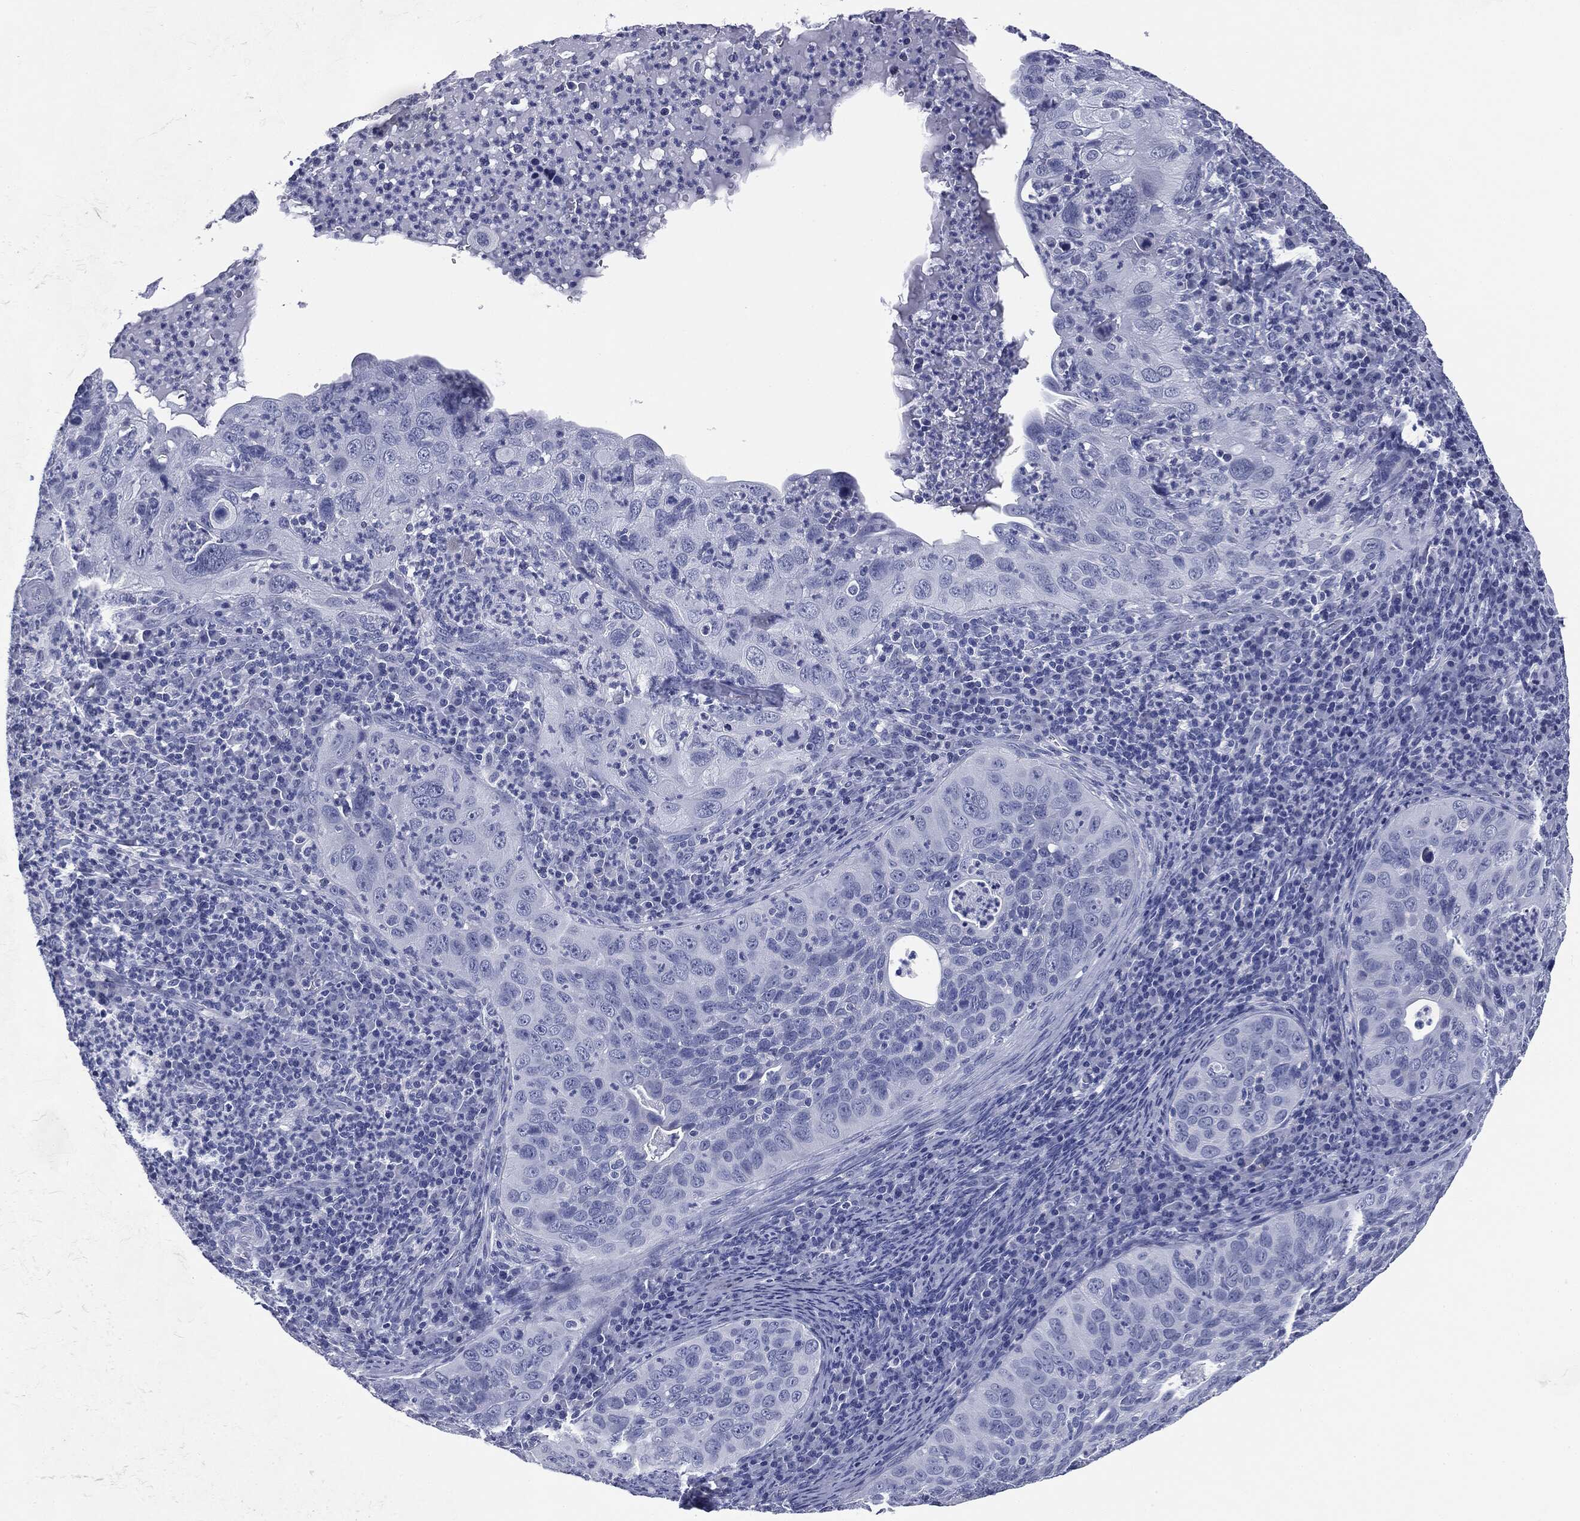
{"staining": {"intensity": "negative", "quantity": "none", "location": "none"}, "tissue": "cervical cancer", "cell_type": "Tumor cells", "image_type": "cancer", "snomed": [{"axis": "morphology", "description": "Squamous cell carcinoma, NOS"}, {"axis": "topography", "description": "Cervix"}], "caption": "A high-resolution histopathology image shows immunohistochemistry (IHC) staining of cervical cancer, which demonstrates no significant positivity in tumor cells.", "gene": "ATP2A1", "patient": {"sex": "female", "age": 26}}